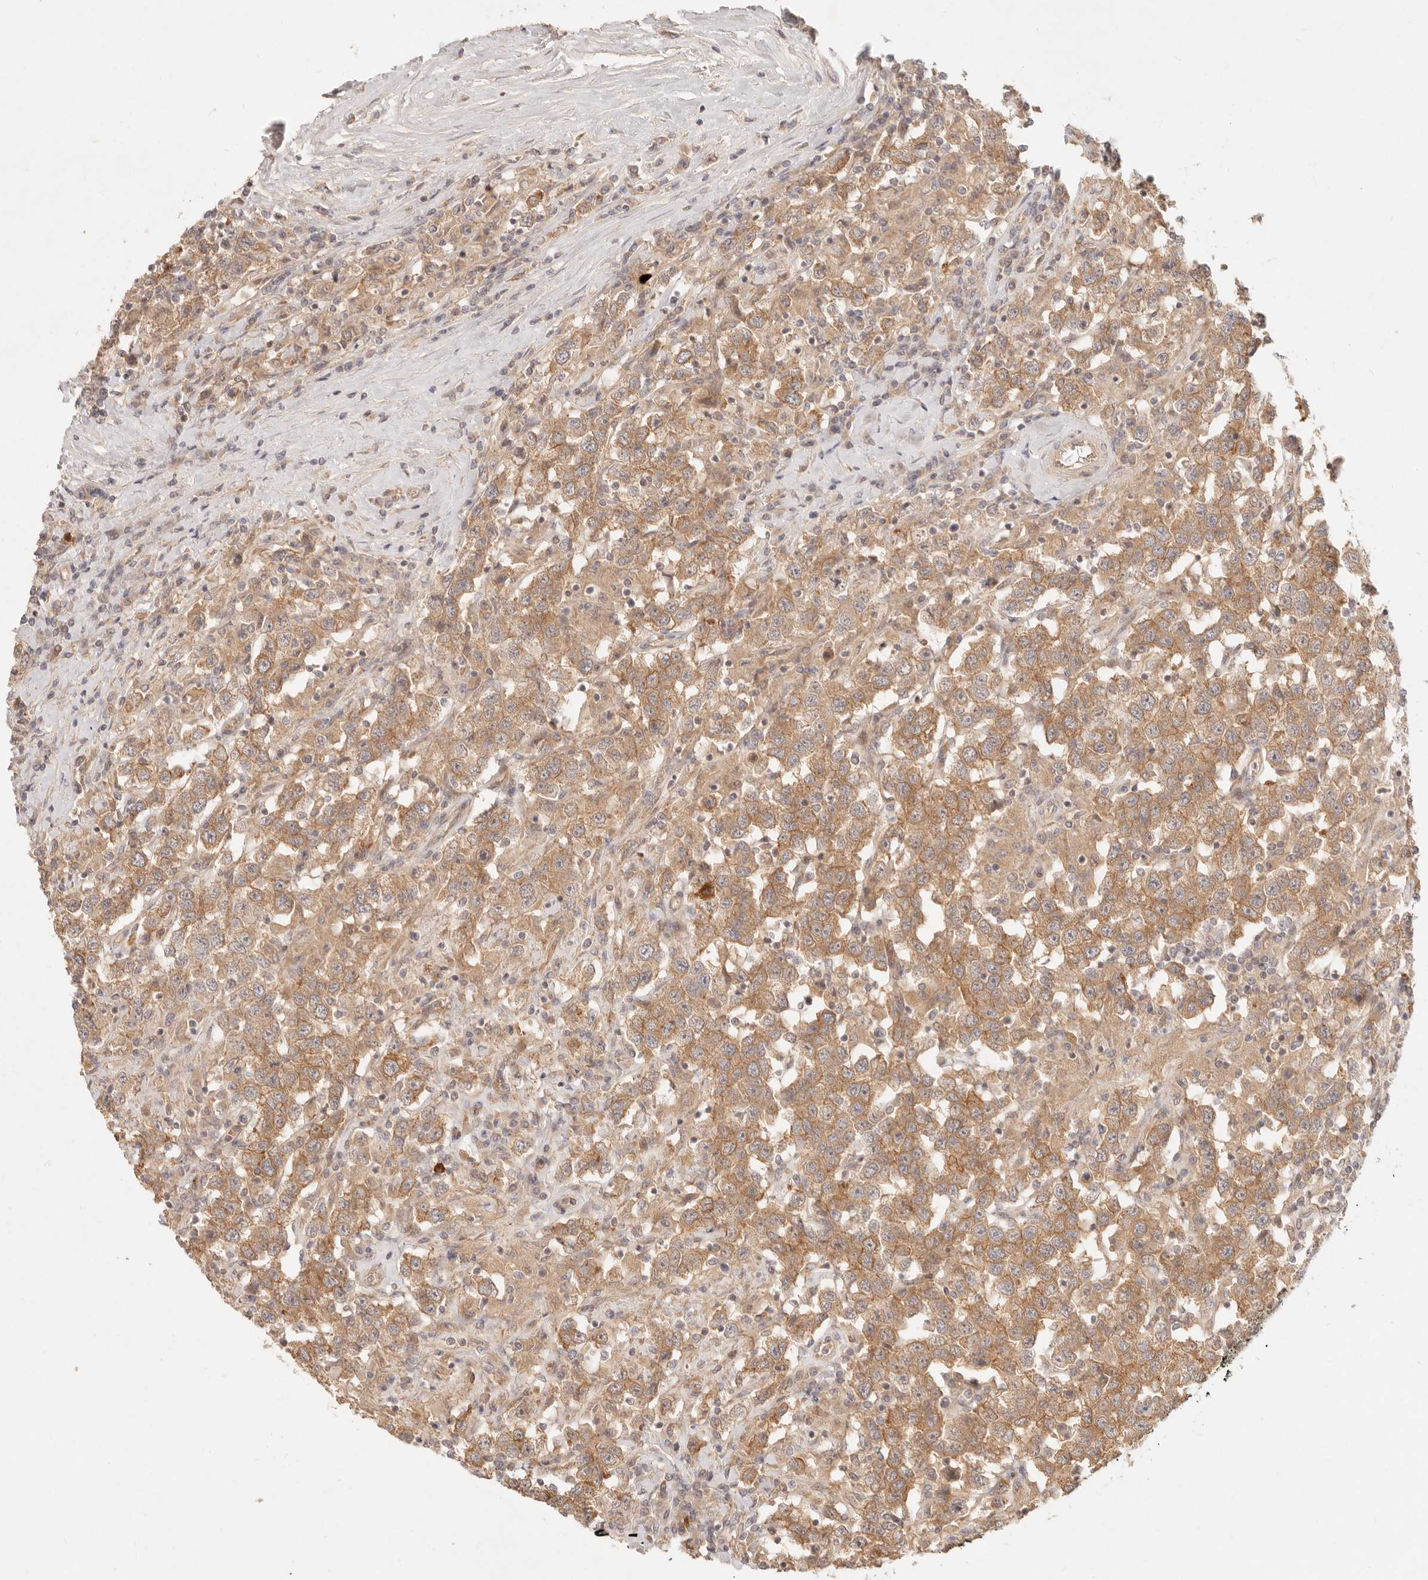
{"staining": {"intensity": "moderate", "quantity": ">75%", "location": "cytoplasmic/membranous"}, "tissue": "testis cancer", "cell_type": "Tumor cells", "image_type": "cancer", "snomed": [{"axis": "morphology", "description": "Seminoma, NOS"}, {"axis": "topography", "description": "Testis"}], "caption": "Immunohistochemistry (IHC) histopathology image of human testis cancer (seminoma) stained for a protein (brown), which demonstrates medium levels of moderate cytoplasmic/membranous positivity in about >75% of tumor cells.", "gene": "PPP1R3B", "patient": {"sex": "male", "age": 41}}